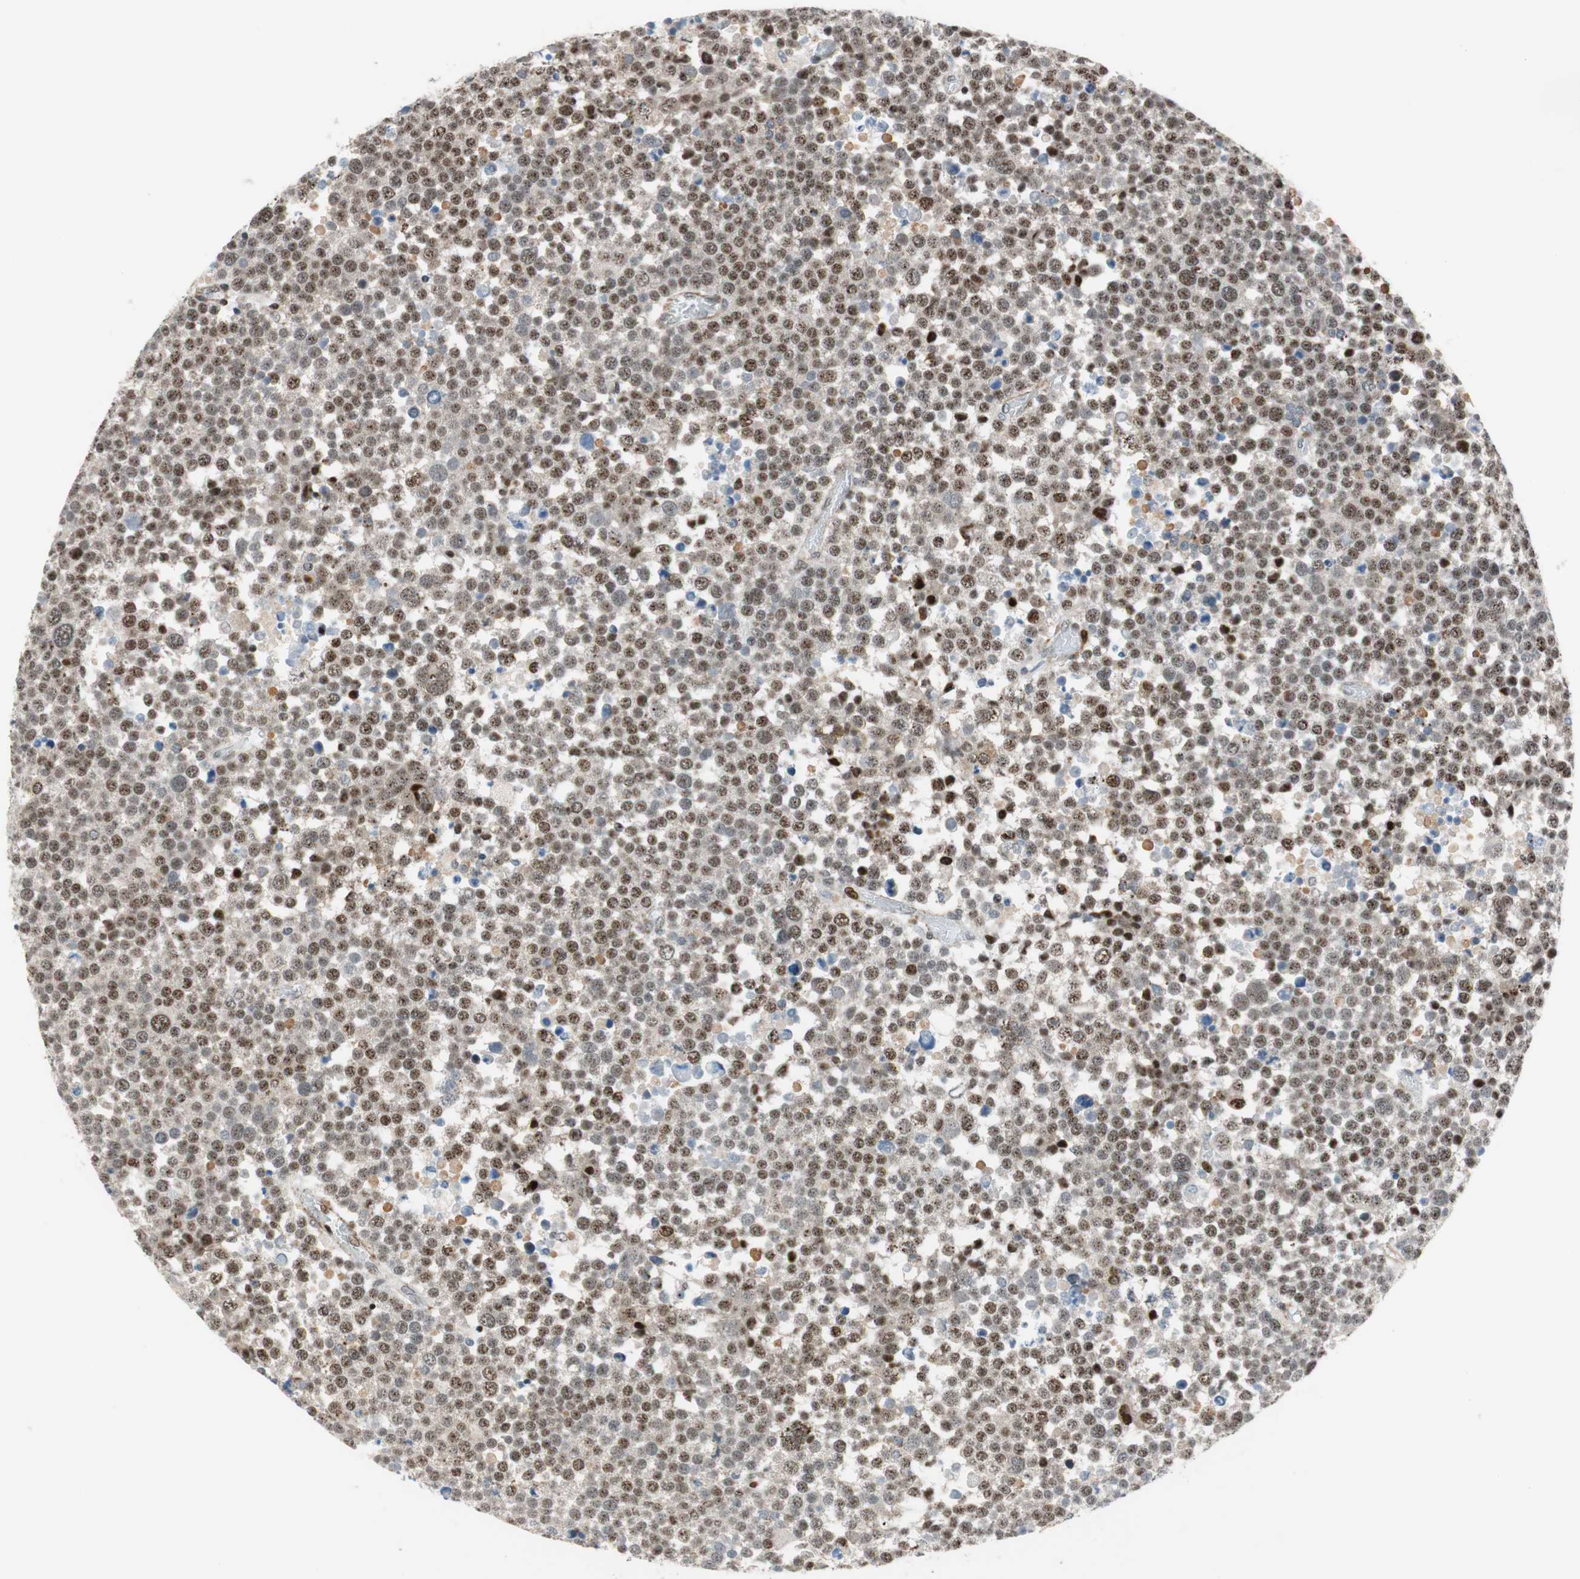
{"staining": {"intensity": "strong", "quantity": "25%-75%", "location": "nuclear"}, "tissue": "testis cancer", "cell_type": "Tumor cells", "image_type": "cancer", "snomed": [{"axis": "morphology", "description": "Seminoma, NOS"}, {"axis": "topography", "description": "Testis"}], "caption": "Testis seminoma stained with immunohistochemistry exhibits strong nuclear expression in about 25%-75% of tumor cells.", "gene": "FBXO44", "patient": {"sex": "male", "age": 71}}